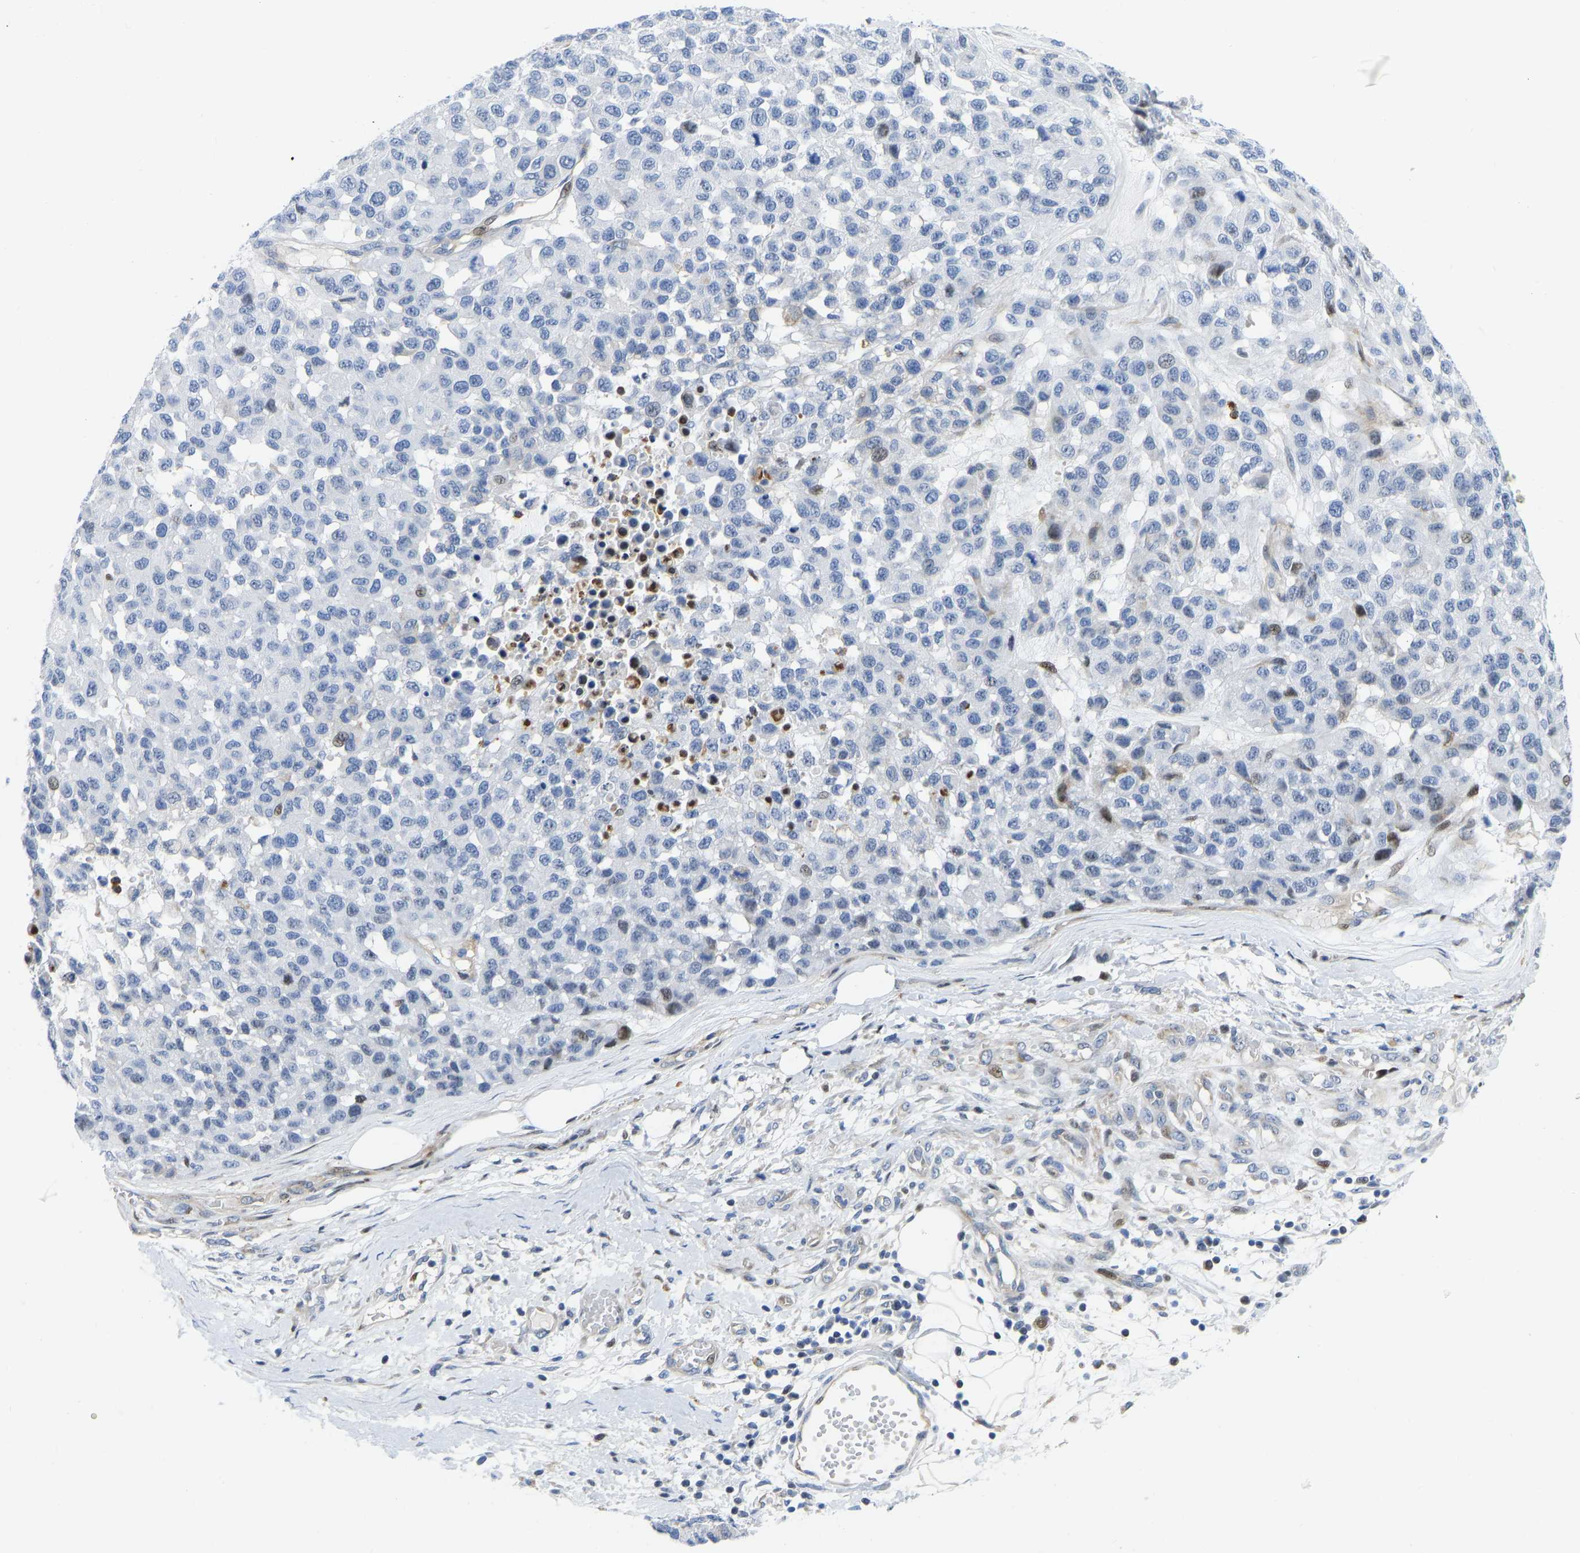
{"staining": {"intensity": "weak", "quantity": "<25%", "location": "nuclear"}, "tissue": "melanoma", "cell_type": "Tumor cells", "image_type": "cancer", "snomed": [{"axis": "morphology", "description": "Malignant melanoma, NOS"}, {"axis": "topography", "description": "Skin"}], "caption": "Tumor cells show no significant staining in melanoma.", "gene": "HDAC5", "patient": {"sex": "male", "age": 62}}